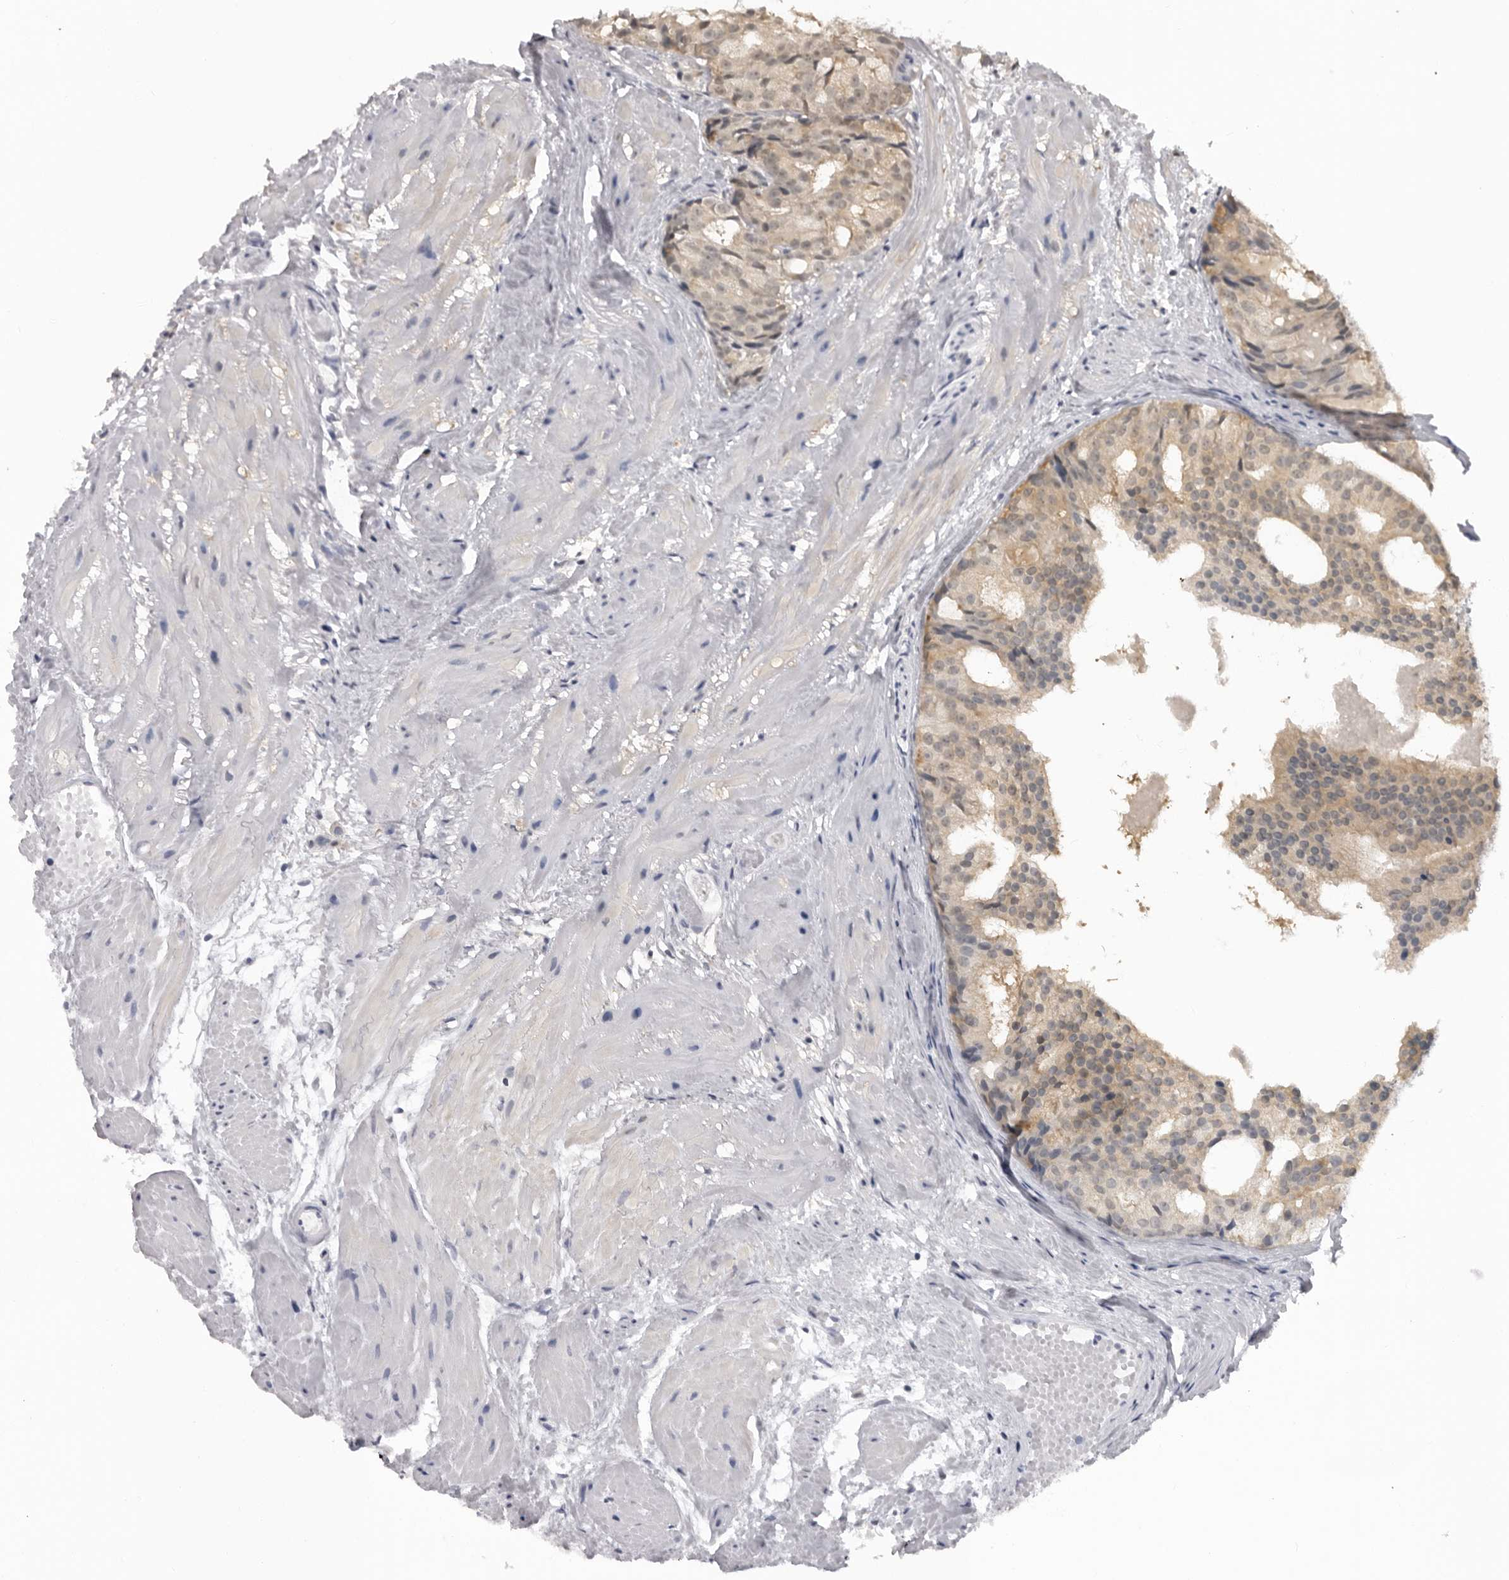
{"staining": {"intensity": "weak", "quantity": ">75%", "location": "cytoplasmic/membranous,nuclear"}, "tissue": "prostate cancer", "cell_type": "Tumor cells", "image_type": "cancer", "snomed": [{"axis": "morphology", "description": "Adenocarcinoma, Low grade"}, {"axis": "topography", "description": "Prostate"}], "caption": "Brown immunohistochemical staining in low-grade adenocarcinoma (prostate) displays weak cytoplasmic/membranous and nuclear positivity in about >75% of tumor cells. The protein is stained brown, and the nuclei are stained in blue (DAB IHC with brightfield microscopy, high magnification).", "gene": "PDCL3", "patient": {"sex": "male", "age": 88}}